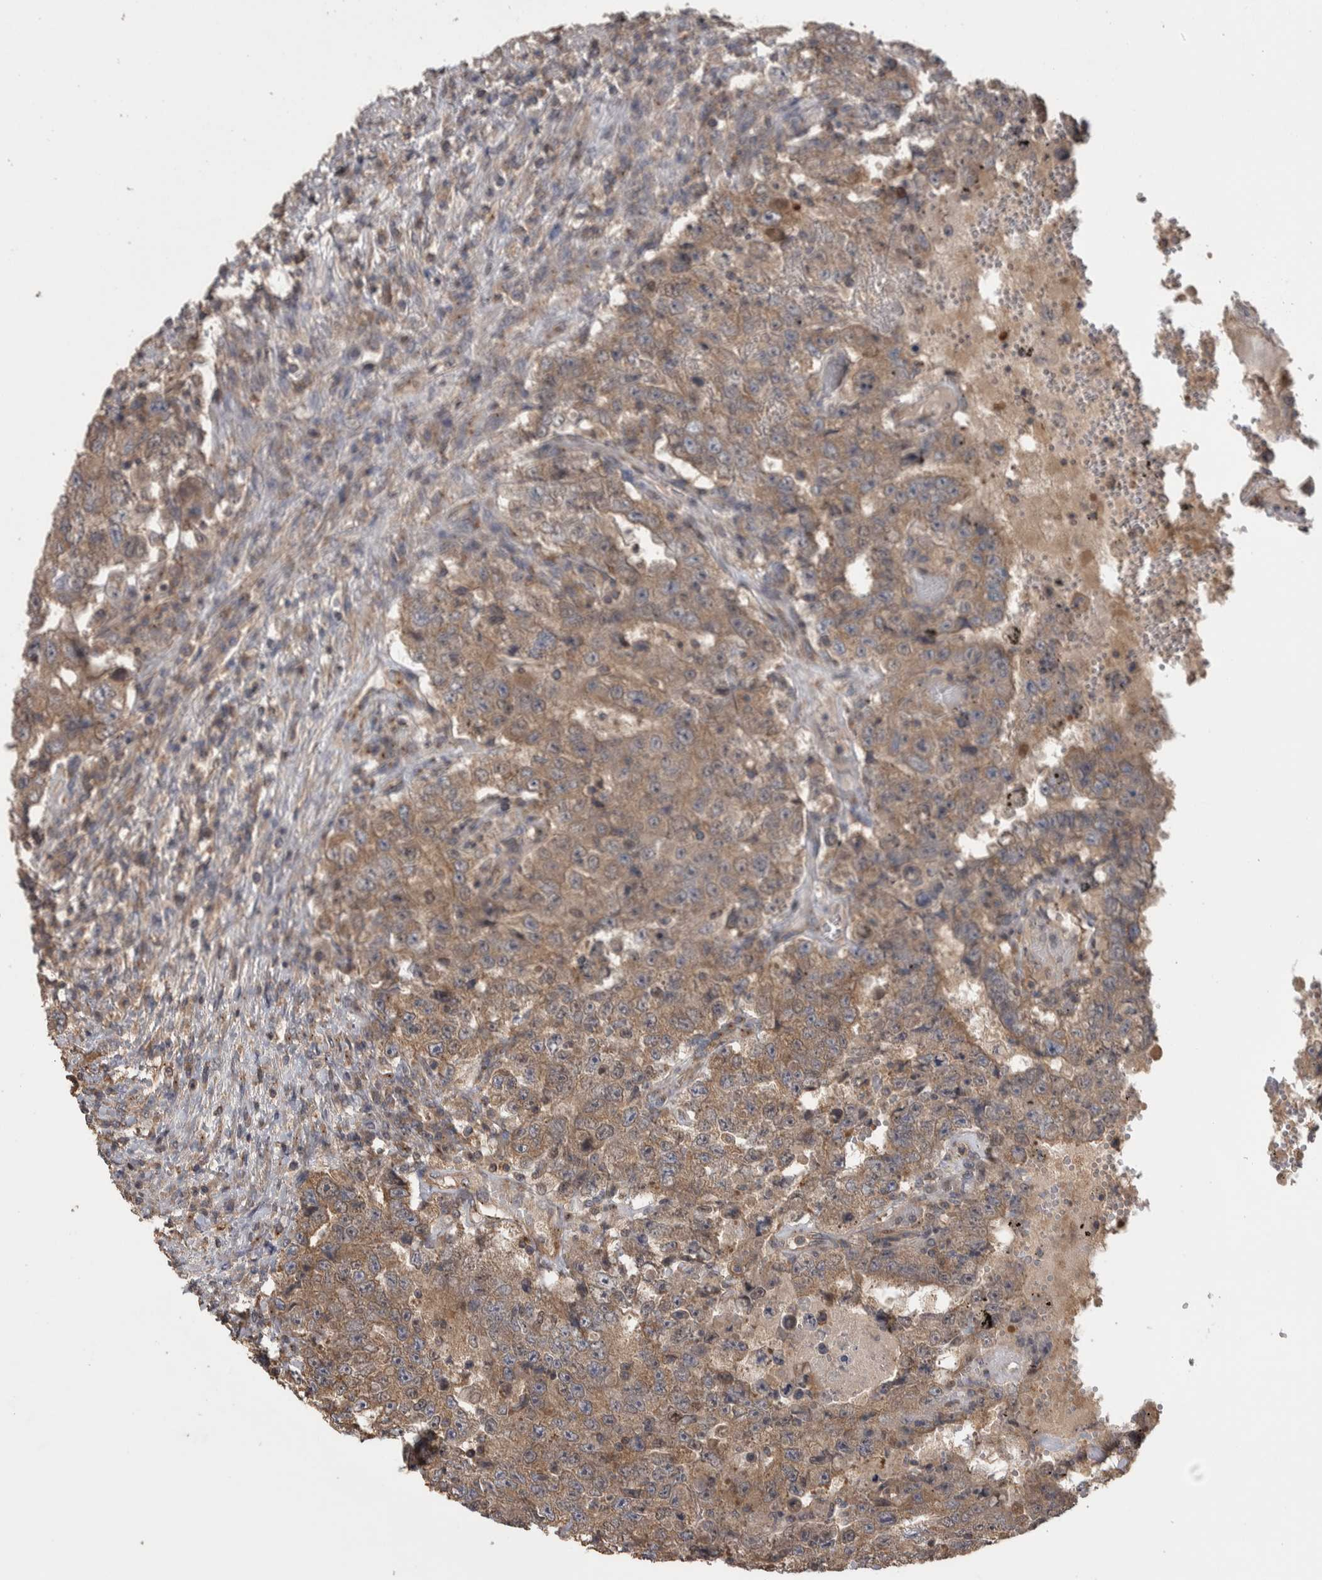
{"staining": {"intensity": "moderate", "quantity": ">75%", "location": "cytoplasmic/membranous"}, "tissue": "testis cancer", "cell_type": "Tumor cells", "image_type": "cancer", "snomed": [{"axis": "morphology", "description": "Carcinoma, Embryonal, NOS"}, {"axis": "topography", "description": "Testis"}], "caption": "A high-resolution histopathology image shows IHC staining of testis cancer, which exhibits moderate cytoplasmic/membranous positivity in approximately >75% of tumor cells. The protein is stained brown, and the nuclei are stained in blue (DAB (3,3'-diaminobenzidine) IHC with brightfield microscopy, high magnification).", "gene": "IFRD1", "patient": {"sex": "male", "age": 26}}